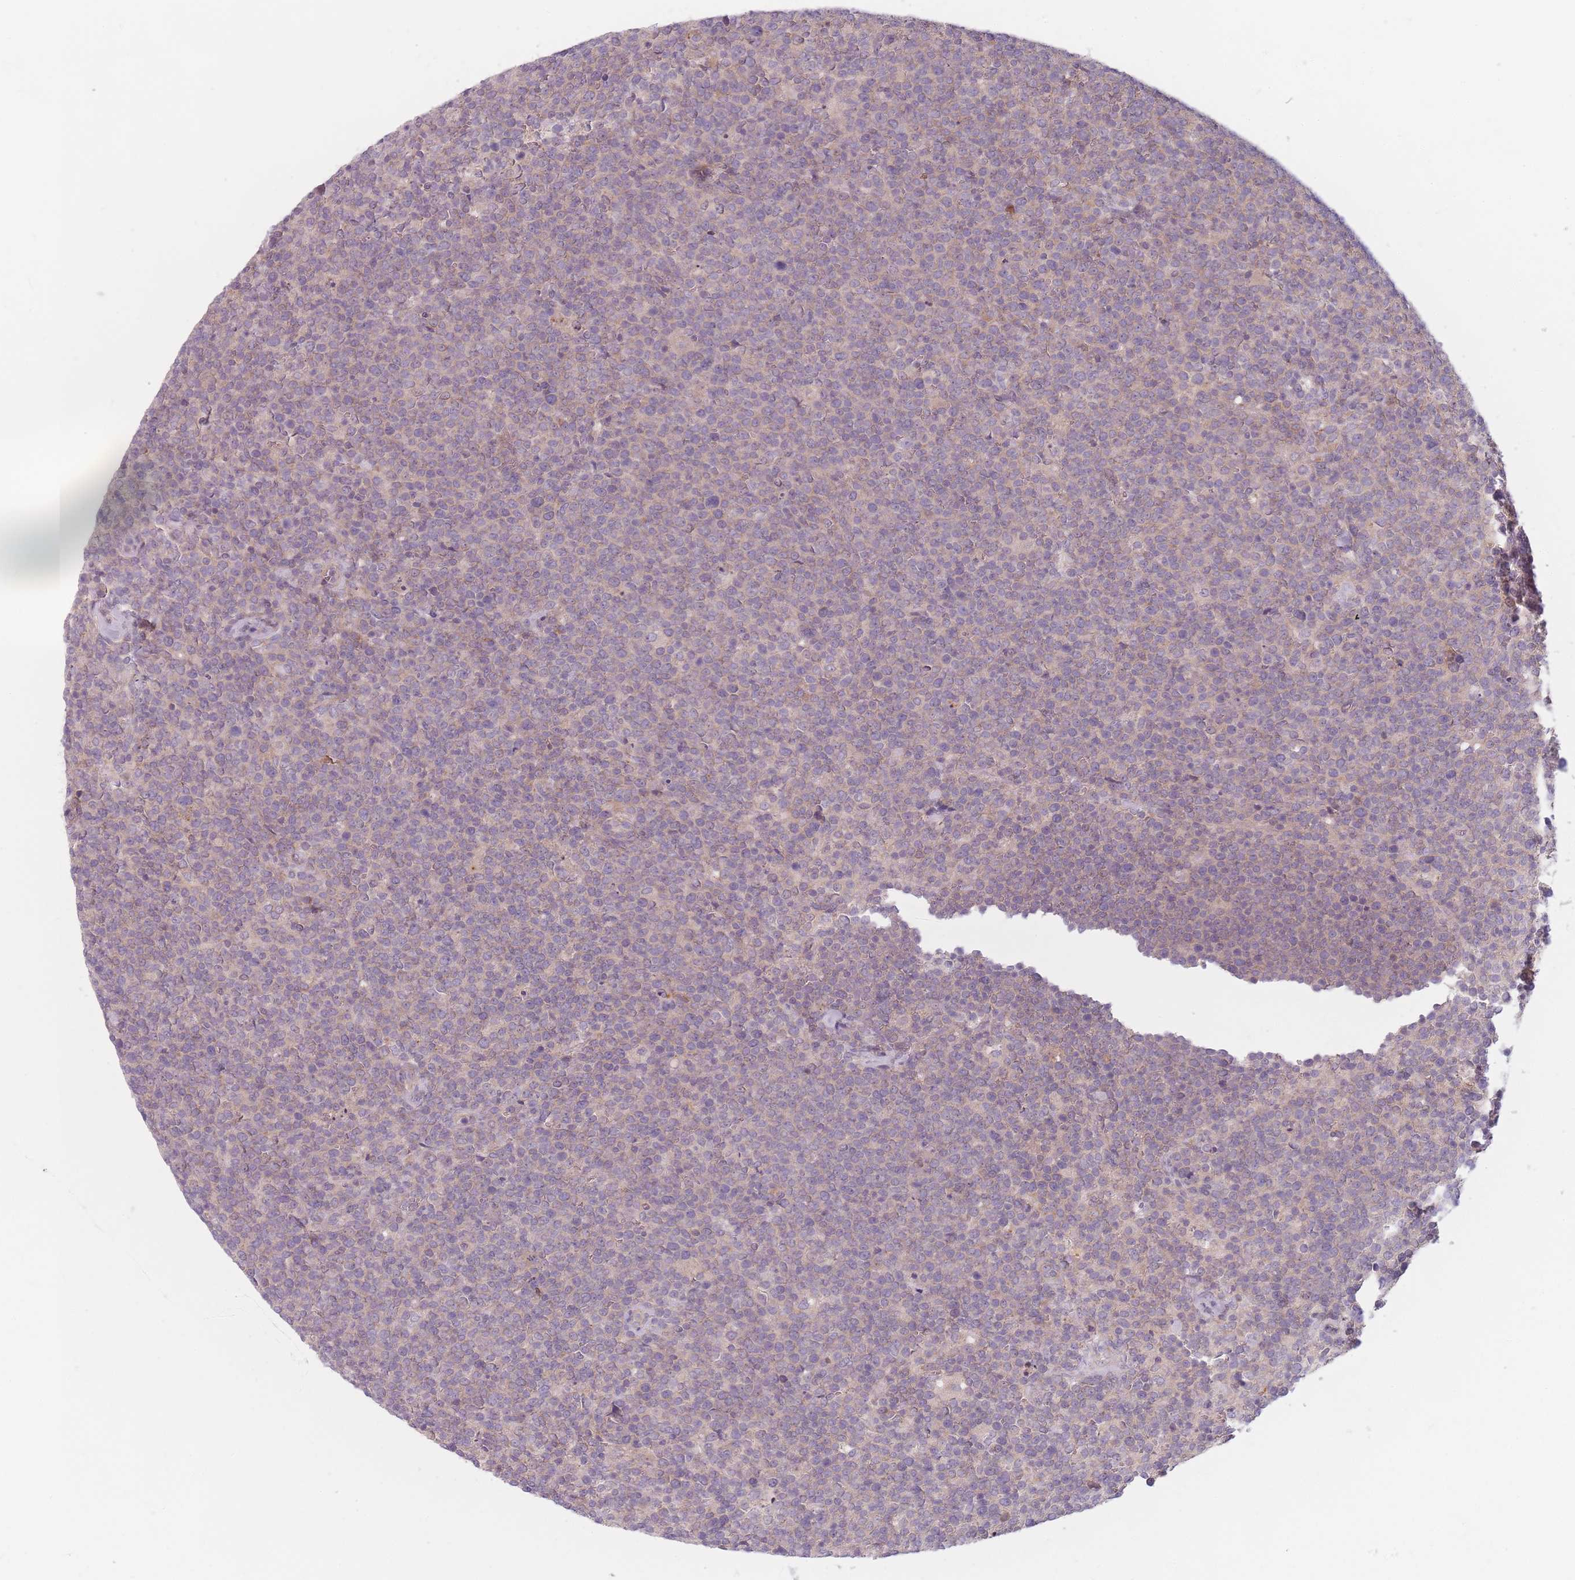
{"staining": {"intensity": "negative", "quantity": "none", "location": "none"}, "tissue": "lymphoma", "cell_type": "Tumor cells", "image_type": "cancer", "snomed": [{"axis": "morphology", "description": "Malignant lymphoma, non-Hodgkin's type, High grade"}, {"axis": "topography", "description": "Lymph node"}], "caption": "High power microscopy image of an immunohistochemistry histopathology image of malignant lymphoma, non-Hodgkin's type (high-grade), revealing no significant expression in tumor cells.", "gene": "NT5DC2", "patient": {"sex": "male", "age": 61}}